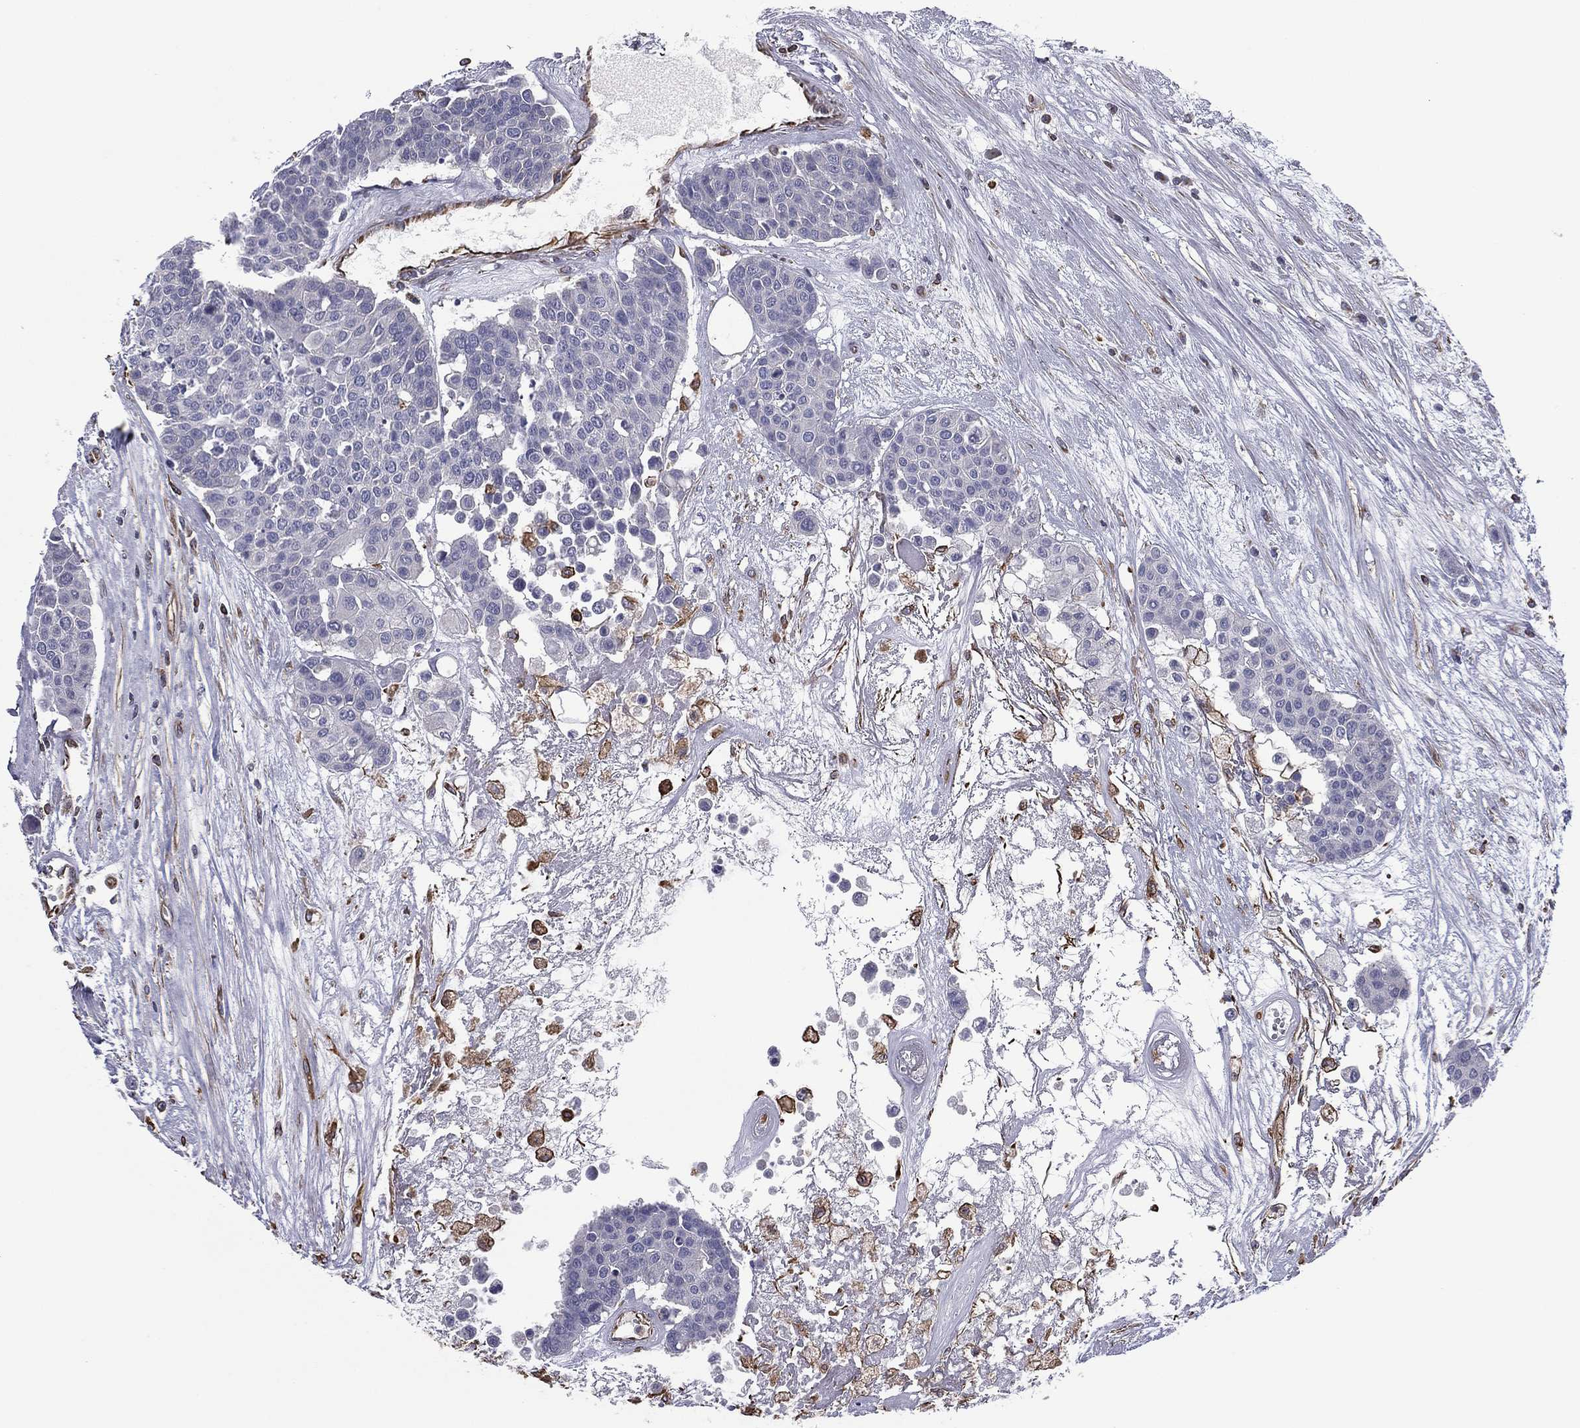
{"staining": {"intensity": "negative", "quantity": "none", "location": "none"}, "tissue": "carcinoid", "cell_type": "Tumor cells", "image_type": "cancer", "snomed": [{"axis": "morphology", "description": "Carcinoid, malignant, NOS"}, {"axis": "topography", "description": "Colon"}], "caption": "This is an immunohistochemistry (IHC) micrograph of human carcinoid. There is no positivity in tumor cells.", "gene": "SCUBE1", "patient": {"sex": "male", "age": 81}}